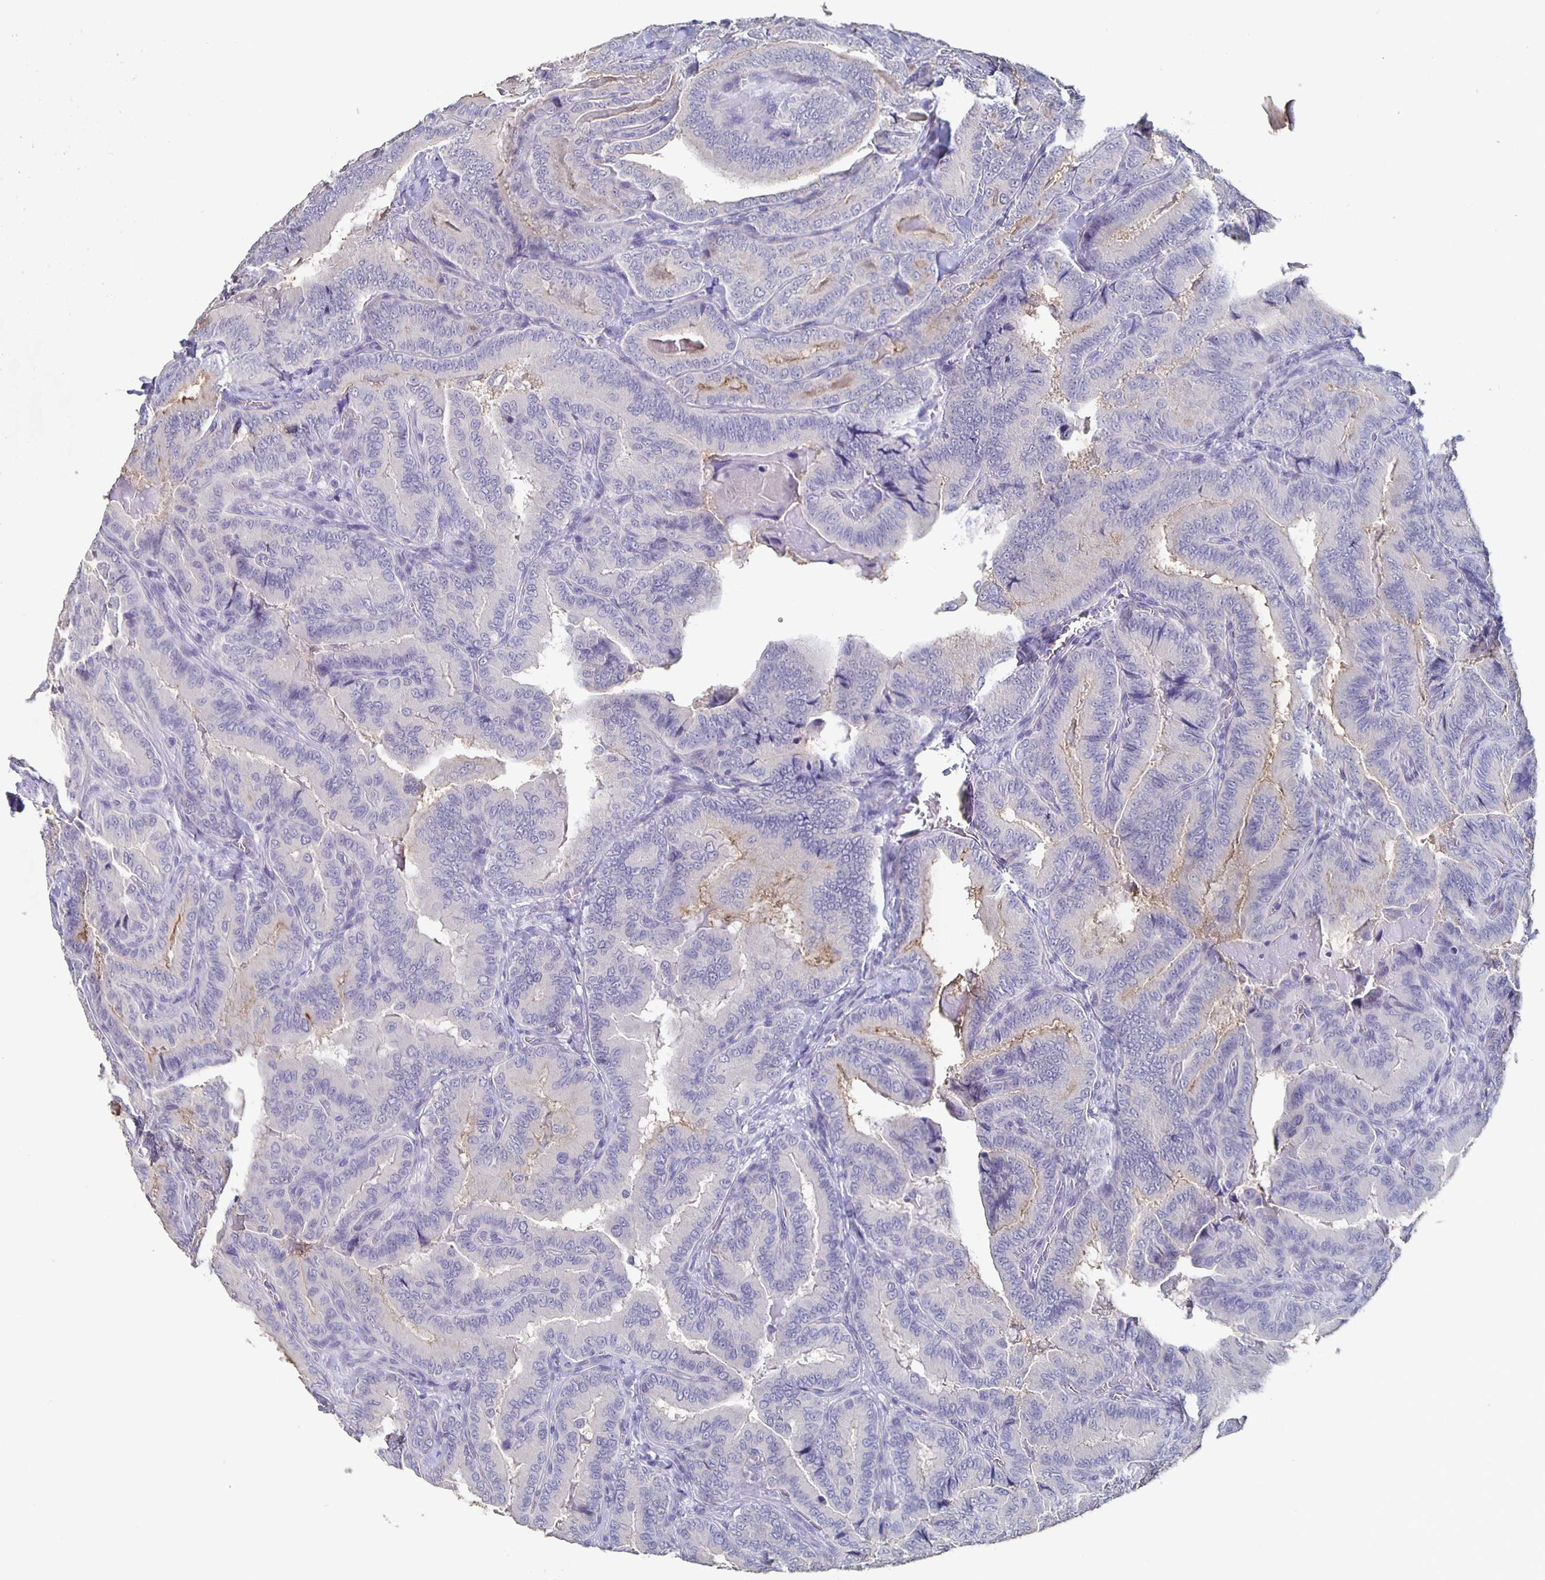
{"staining": {"intensity": "negative", "quantity": "none", "location": "none"}, "tissue": "thyroid cancer", "cell_type": "Tumor cells", "image_type": "cancer", "snomed": [{"axis": "morphology", "description": "Papillary adenocarcinoma, NOS"}, {"axis": "topography", "description": "Thyroid gland"}], "caption": "Thyroid papillary adenocarcinoma was stained to show a protein in brown. There is no significant staining in tumor cells.", "gene": "CACNA2D2", "patient": {"sex": "male", "age": 61}}